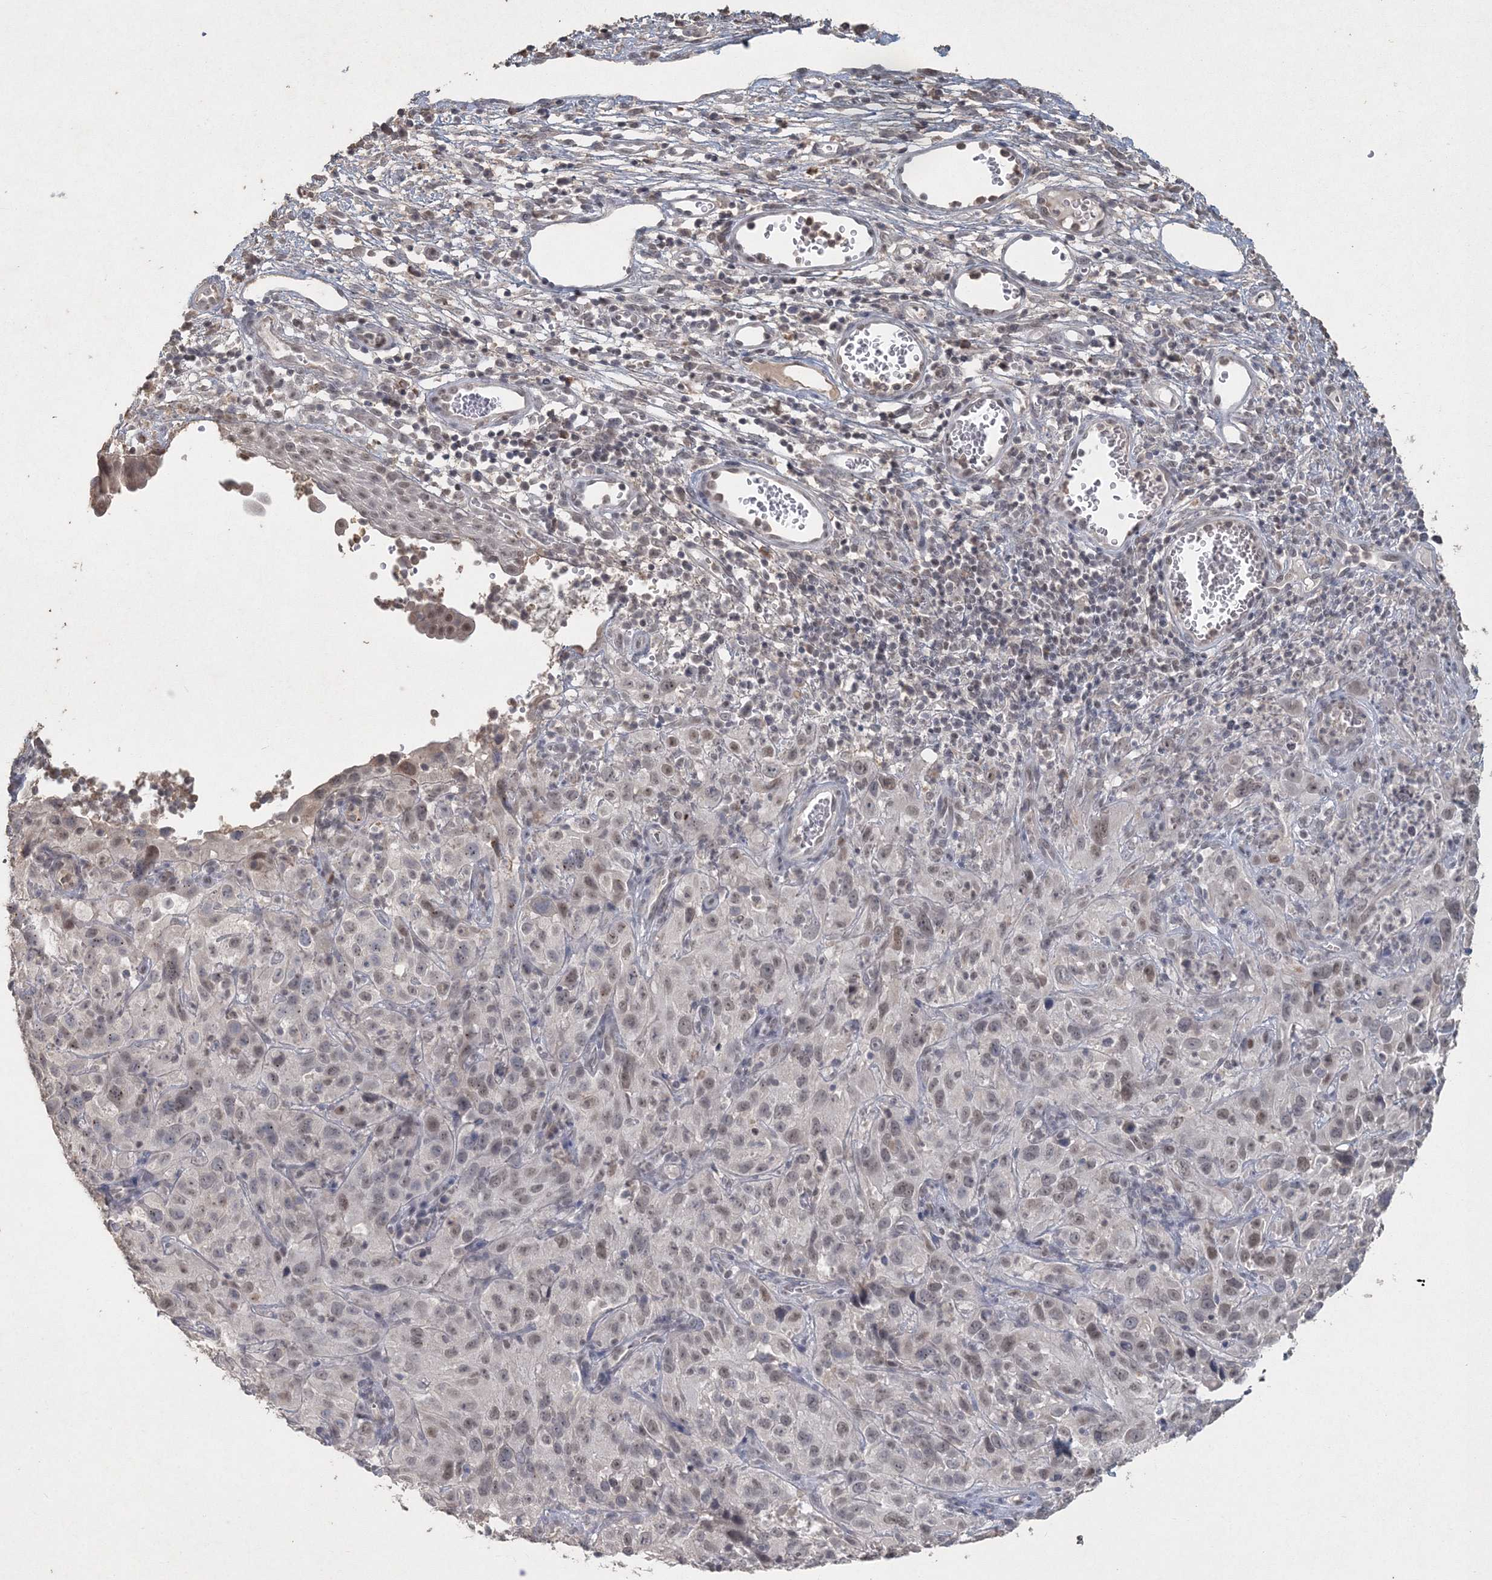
{"staining": {"intensity": "weak", "quantity": "<25%", "location": "nuclear"}, "tissue": "cervical cancer", "cell_type": "Tumor cells", "image_type": "cancer", "snomed": [{"axis": "morphology", "description": "Squamous cell carcinoma, NOS"}, {"axis": "topography", "description": "Cervix"}], "caption": "This is a image of IHC staining of cervical squamous cell carcinoma, which shows no staining in tumor cells.", "gene": "UIMC1", "patient": {"sex": "female", "age": 32}}